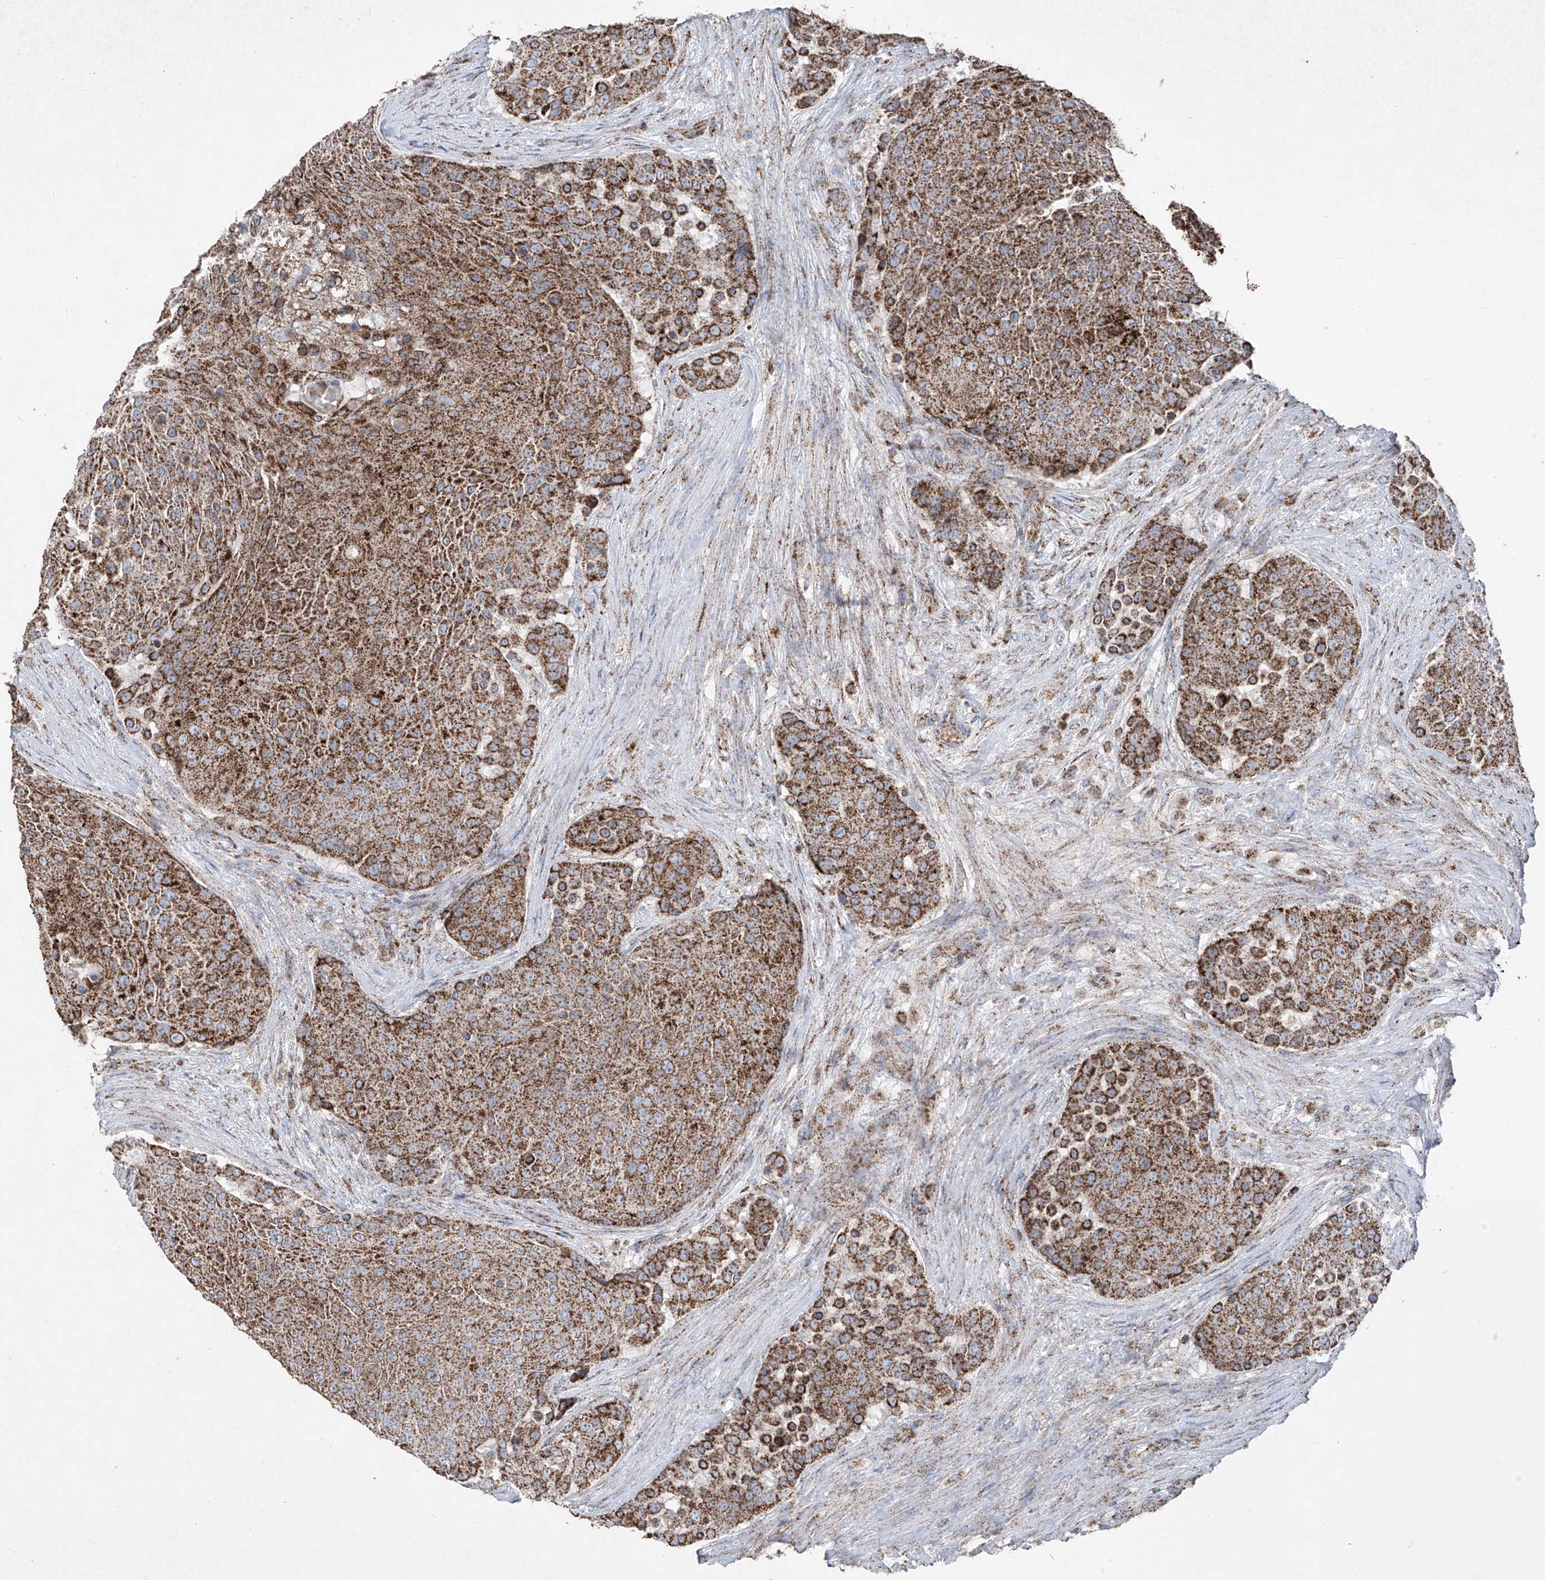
{"staining": {"intensity": "moderate", "quantity": ">75%", "location": "cytoplasmic/membranous"}, "tissue": "urothelial cancer", "cell_type": "Tumor cells", "image_type": "cancer", "snomed": [{"axis": "morphology", "description": "Urothelial carcinoma, High grade"}, {"axis": "topography", "description": "Urinary bladder"}], "caption": "Tumor cells demonstrate medium levels of moderate cytoplasmic/membranous staining in about >75% of cells in human high-grade urothelial carcinoma. The protein is stained brown, and the nuclei are stained in blue (DAB IHC with brightfield microscopy, high magnification).", "gene": "ABCD3", "patient": {"sex": "female", "age": 63}}